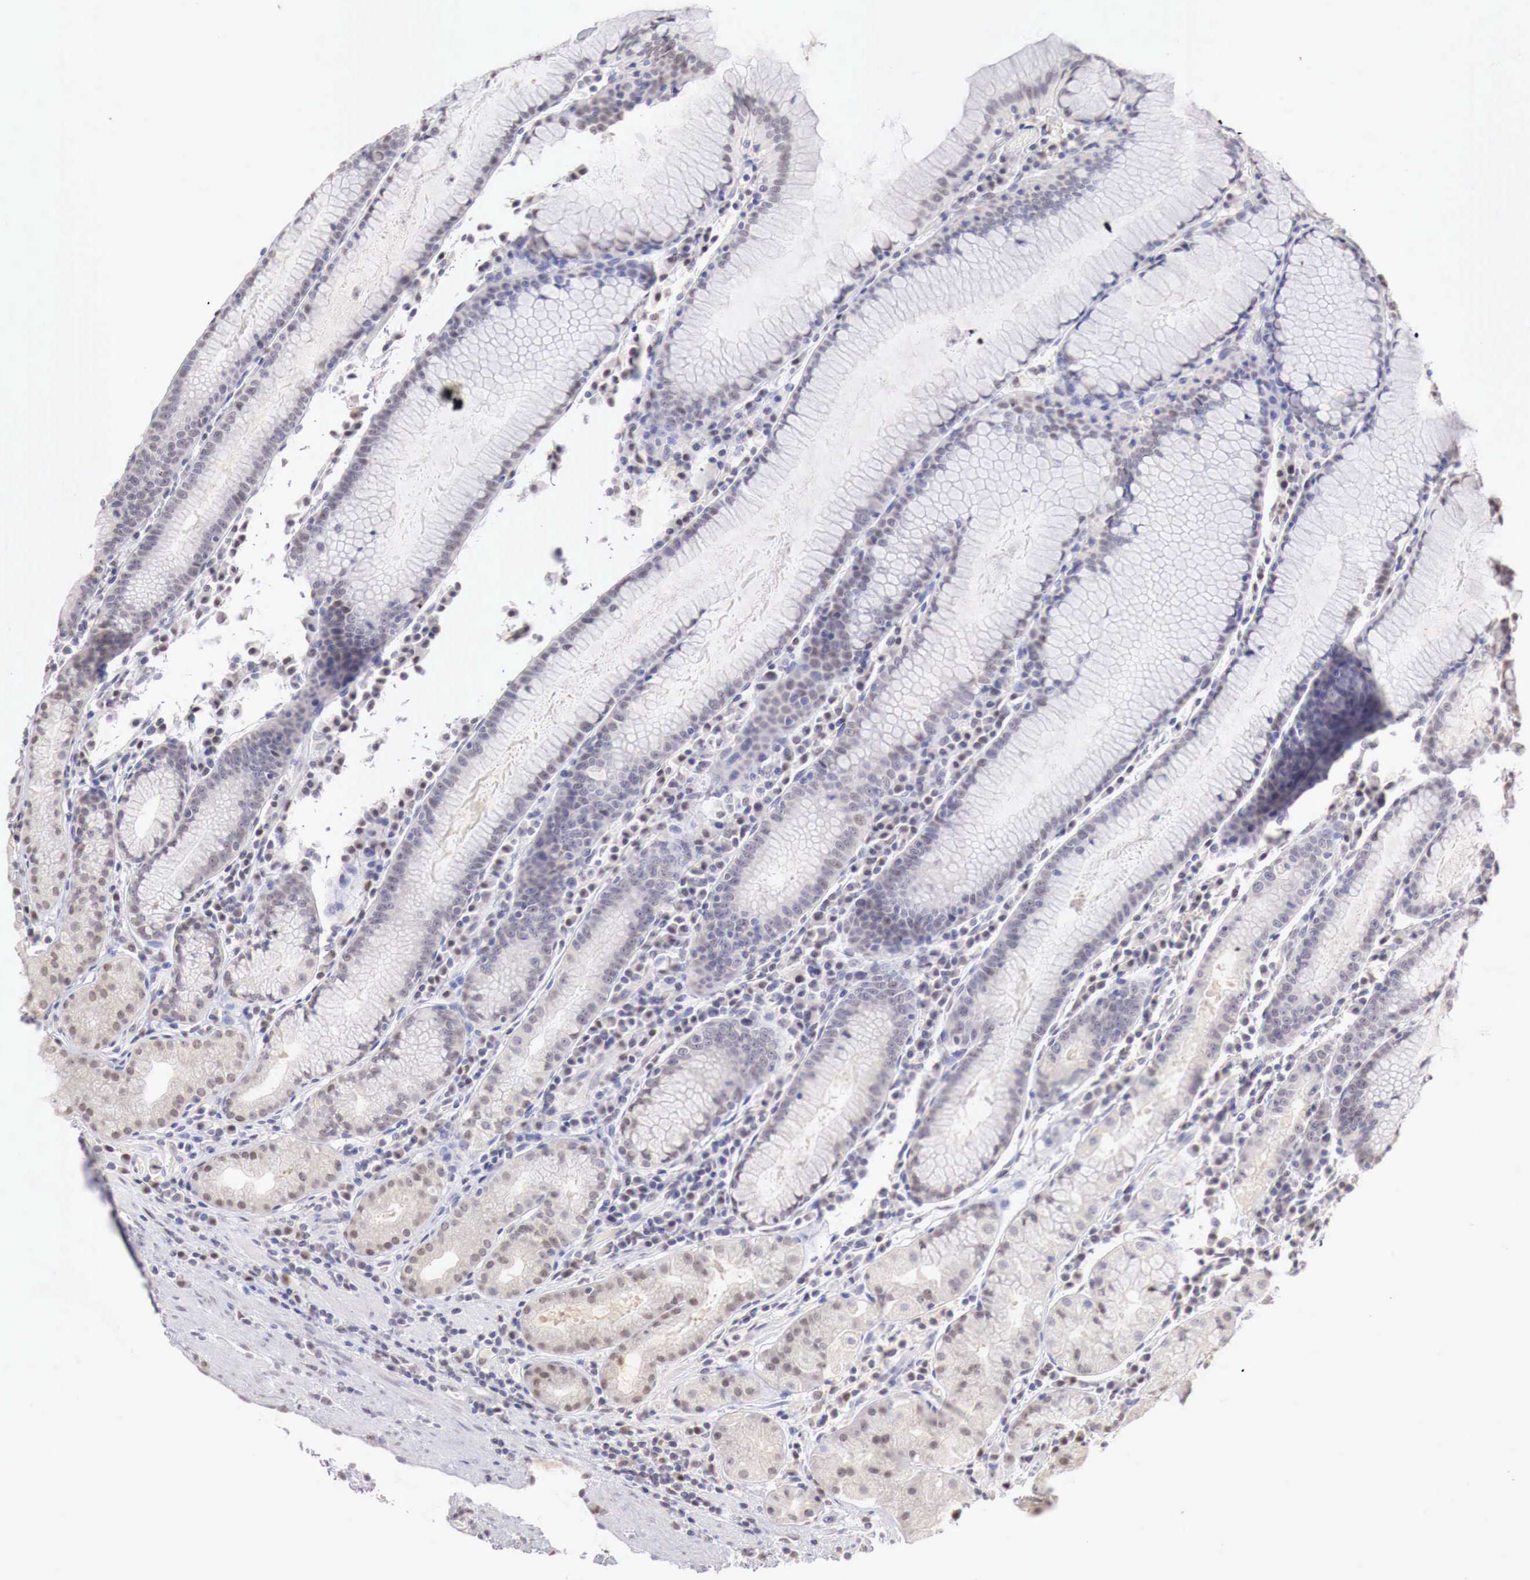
{"staining": {"intensity": "negative", "quantity": "none", "location": "none"}, "tissue": "stomach", "cell_type": "Glandular cells", "image_type": "normal", "snomed": [{"axis": "morphology", "description": "Normal tissue, NOS"}, {"axis": "topography", "description": "Stomach, lower"}], "caption": "Glandular cells show no significant positivity in unremarkable stomach. (Immunohistochemistry (ihc), brightfield microscopy, high magnification).", "gene": "UBA1", "patient": {"sex": "female", "age": 43}}